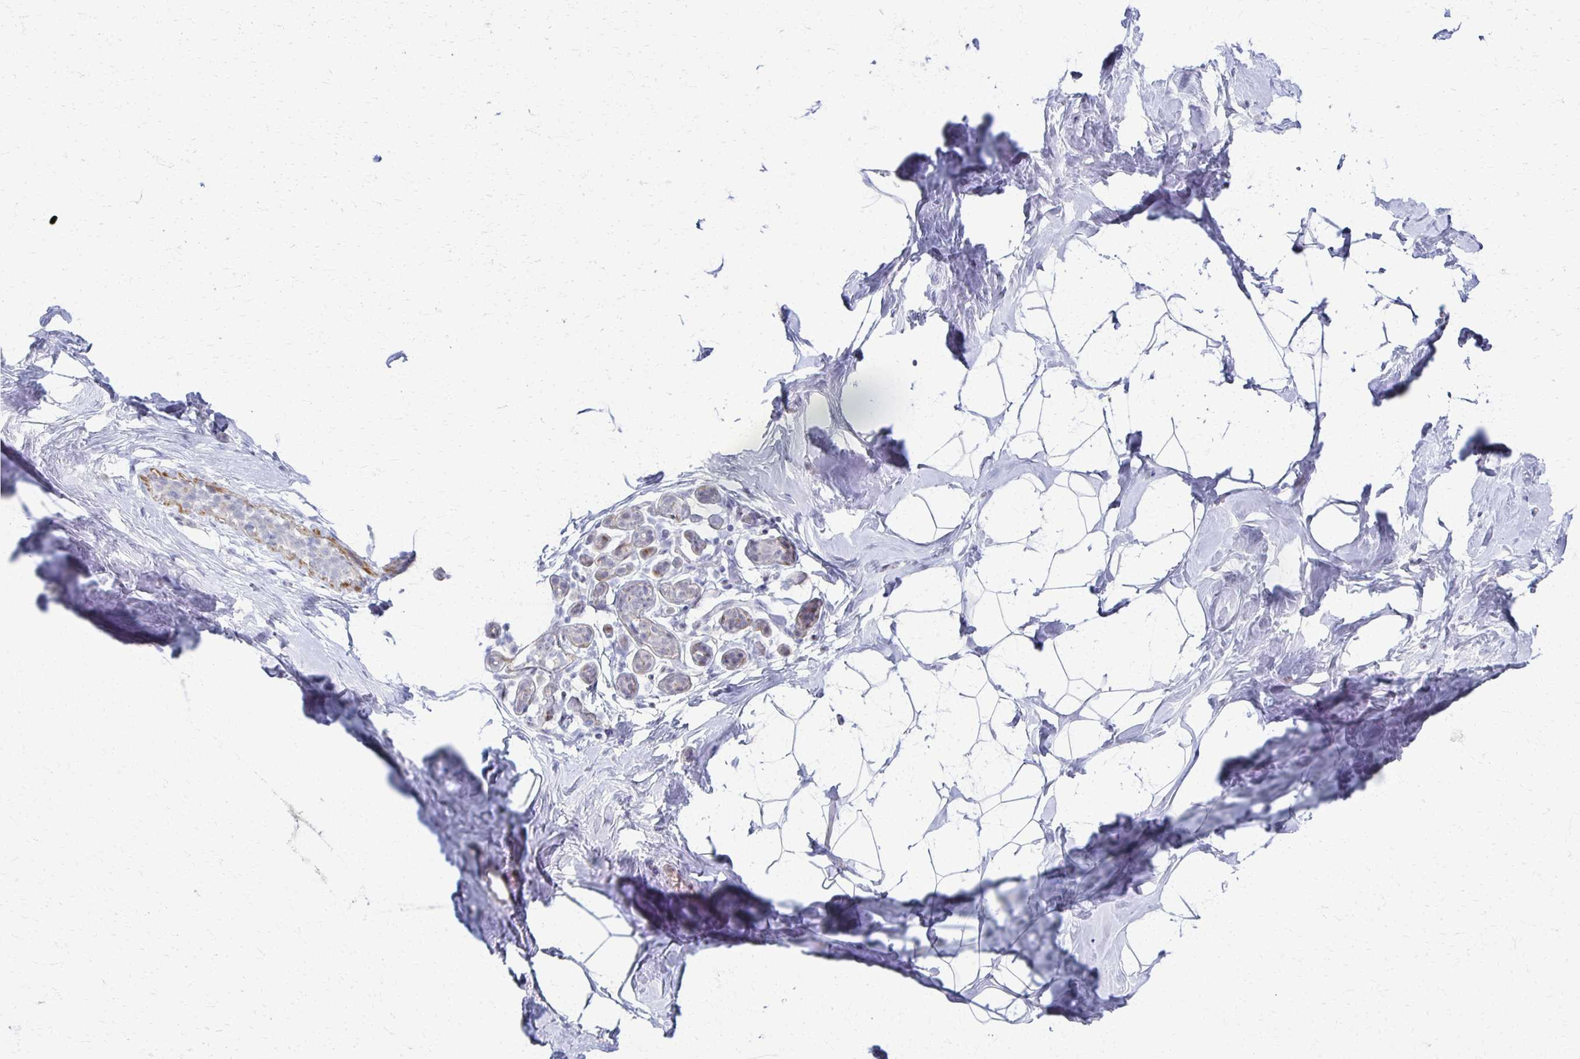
{"staining": {"intensity": "negative", "quantity": "none", "location": "none"}, "tissue": "breast", "cell_type": "Adipocytes", "image_type": "normal", "snomed": [{"axis": "morphology", "description": "Normal tissue, NOS"}, {"axis": "topography", "description": "Breast"}], "caption": "This image is of unremarkable breast stained with IHC to label a protein in brown with the nuclei are counter-stained blue. There is no positivity in adipocytes.", "gene": "FOXO4", "patient": {"sex": "female", "age": 32}}